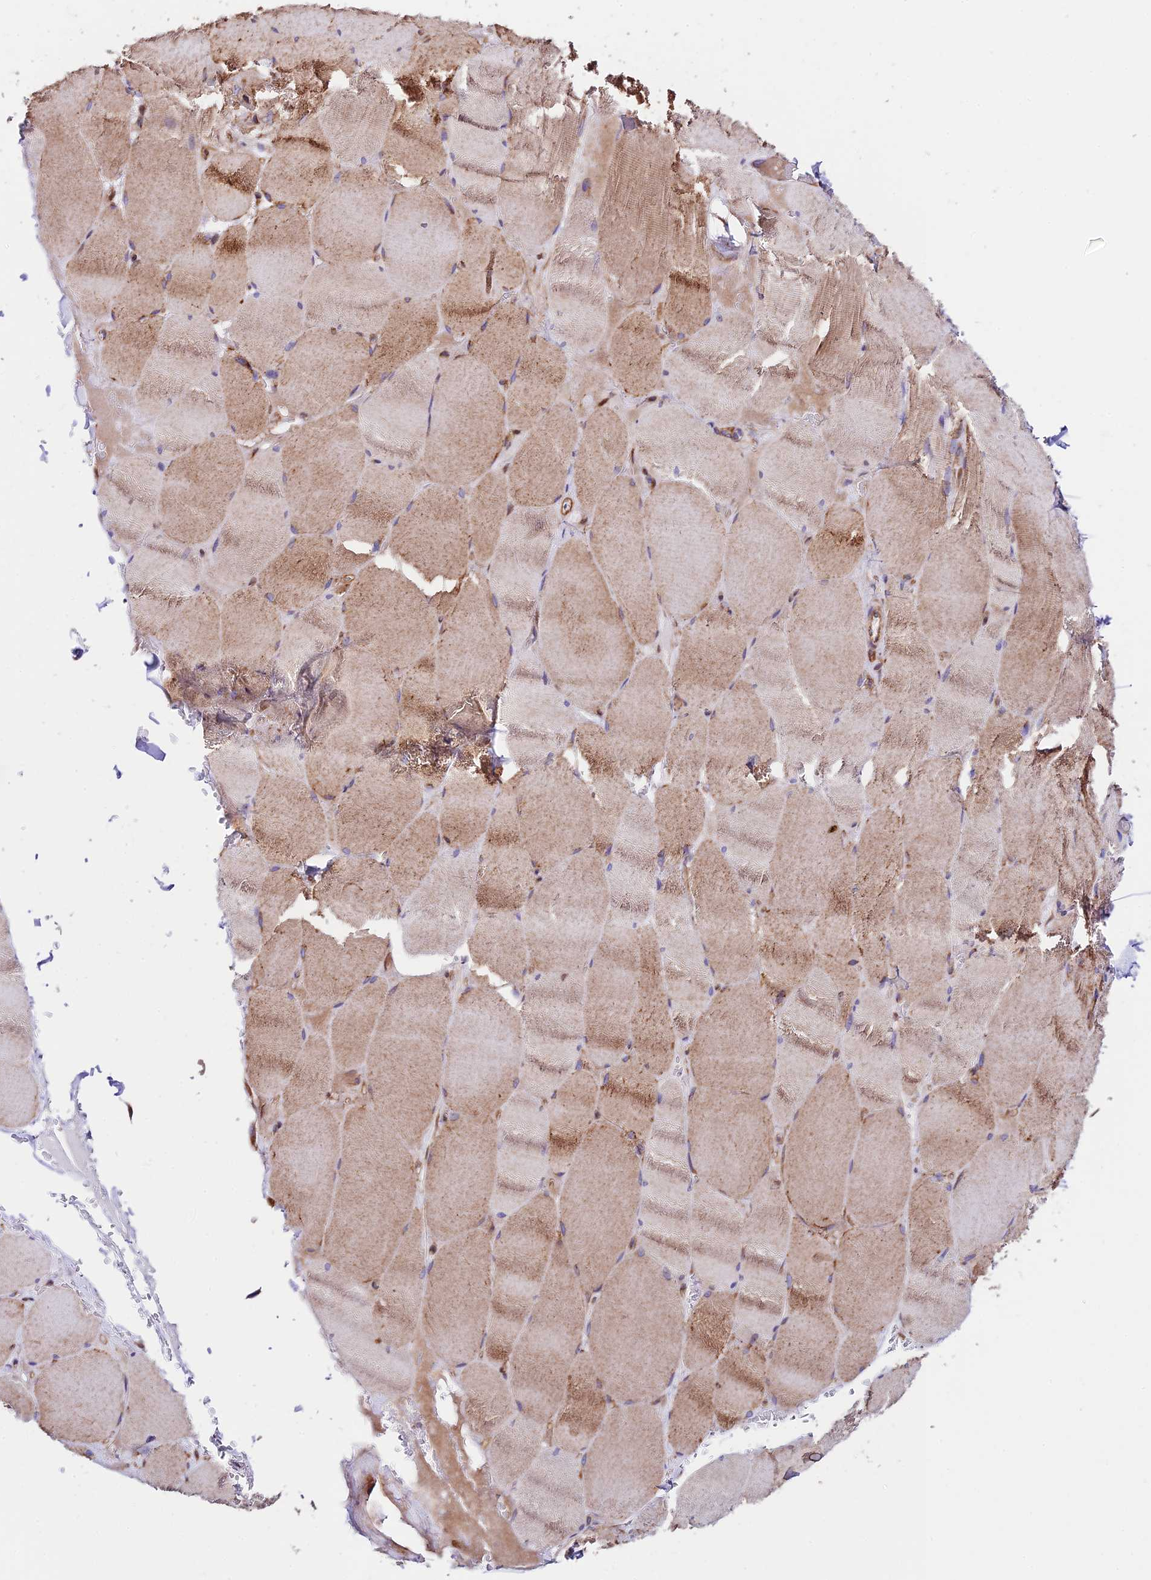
{"staining": {"intensity": "moderate", "quantity": "25%-75%", "location": "cytoplasmic/membranous"}, "tissue": "skeletal muscle", "cell_type": "Myocytes", "image_type": "normal", "snomed": [{"axis": "morphology", "description": "Normal tissue, NOS"}, {"axis": "topography", "description": "Skeletal muscle"}, {"axis": "topography", "description": "Head-Neck"}], "caption": "DAB (3,3'-diaminobenzidine) immunohistochemical staining of normal skeletal muscle displays moderate cytoplasmic/membranous protein expression in approximately 25%-75% of myocytes.", "gene": "VPS13C", "patient": {"sex": "male", "age": 66}}